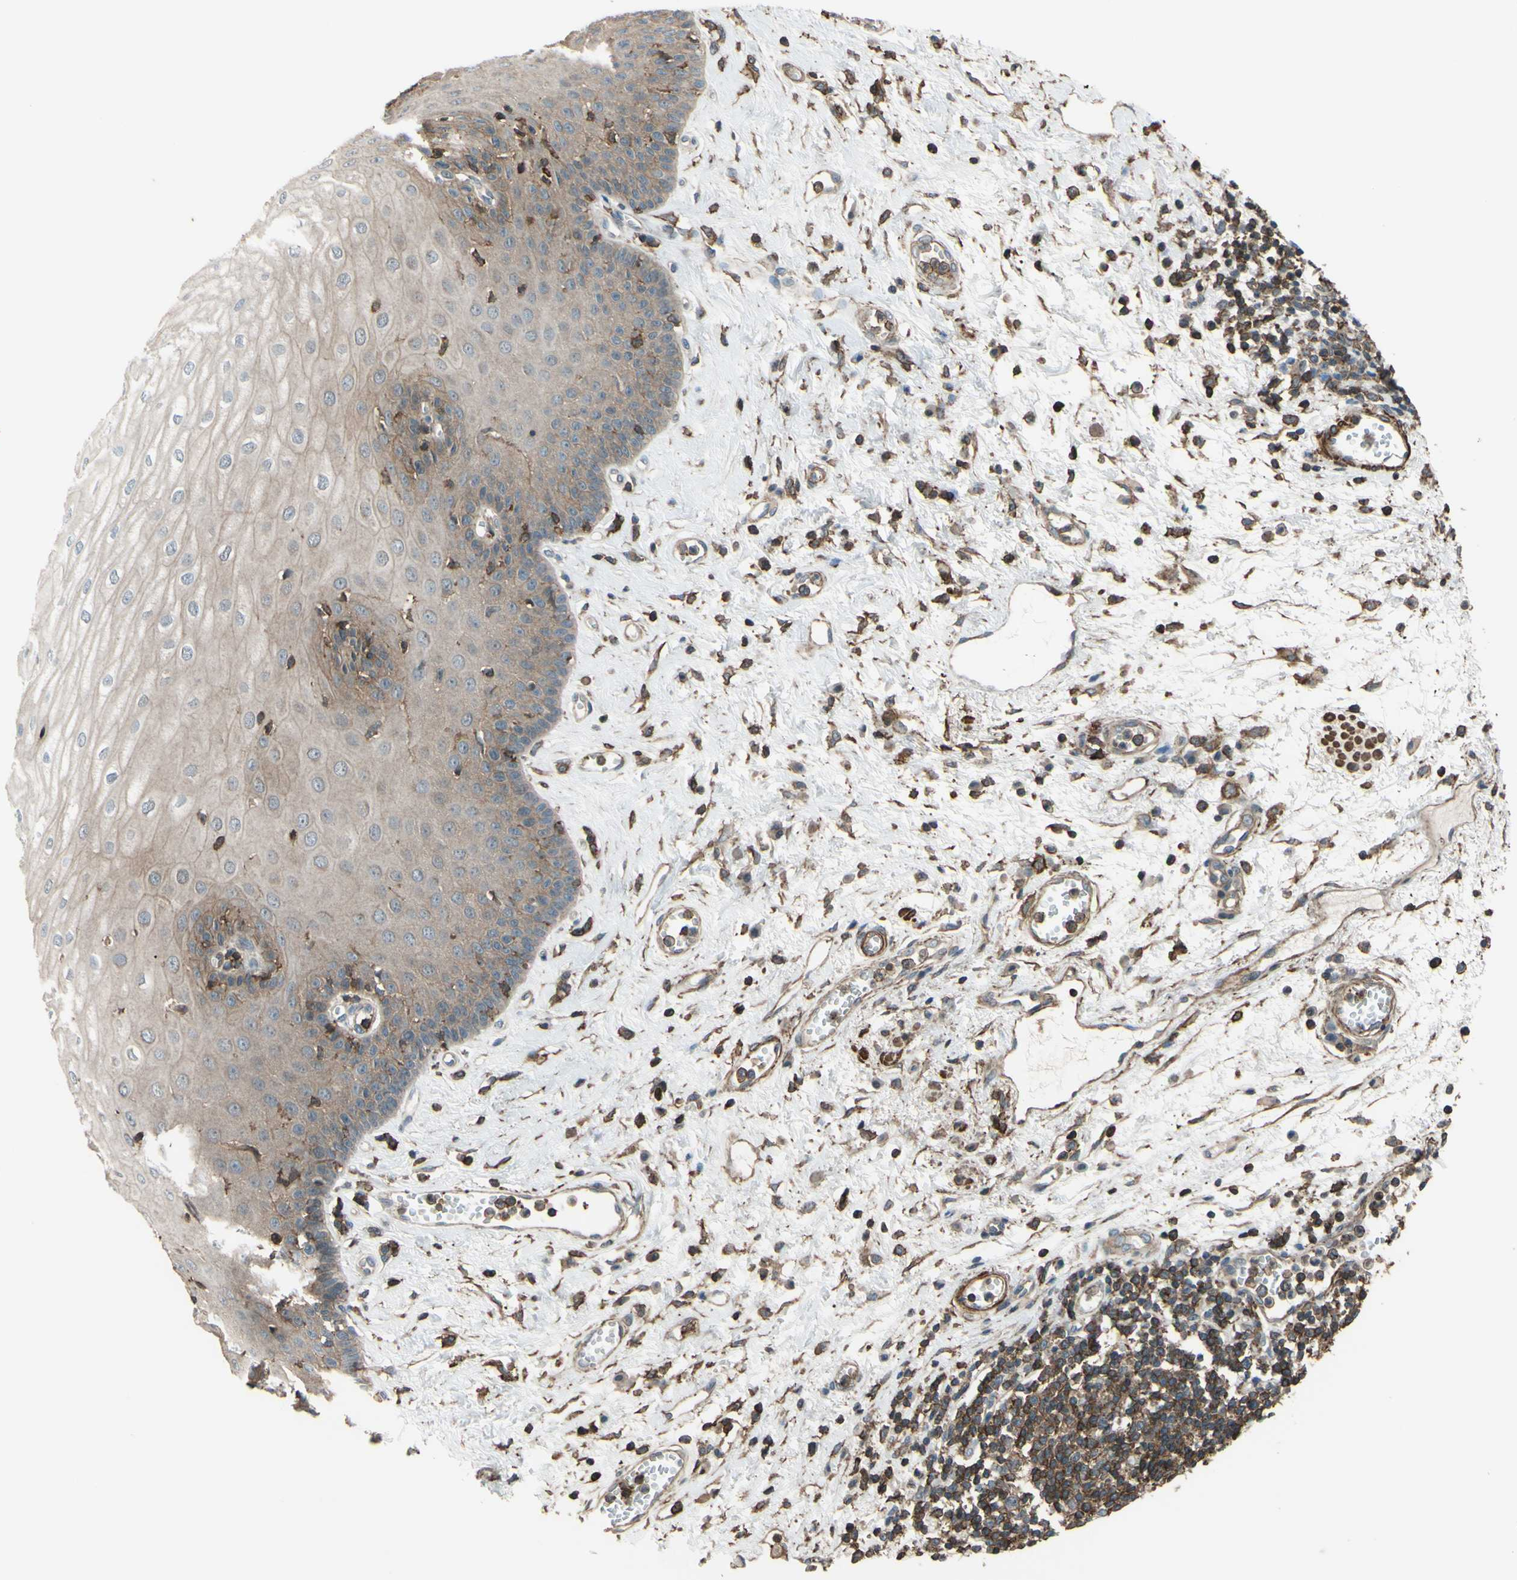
{"staining": {"intensity": "weak", "quantity": ">75%", "location": "cytoplasmic/membranous"}, "tissue": "esophagus", "cell_type": "Squamous epithelial cells", "image_type": "normal", "snomed": [{"axis": "morphology", "description": "Normal tissue, NOS"}, {"axis": "morphology", "description": "Squamous cell carcinoma, NOS"}, {"axis": "topography", "description": "Esophagus"}], "caption": "Brown immunohistochemical staining in benign esophagus reveals weak cytoplasmic/membranous expression in approximately >75% of squamous epithelial cells. The protein is shown in brown color, while the nuclei are stained blue.", "gene": "ADD3", "patient": {"sex": "male", "age": 65}}